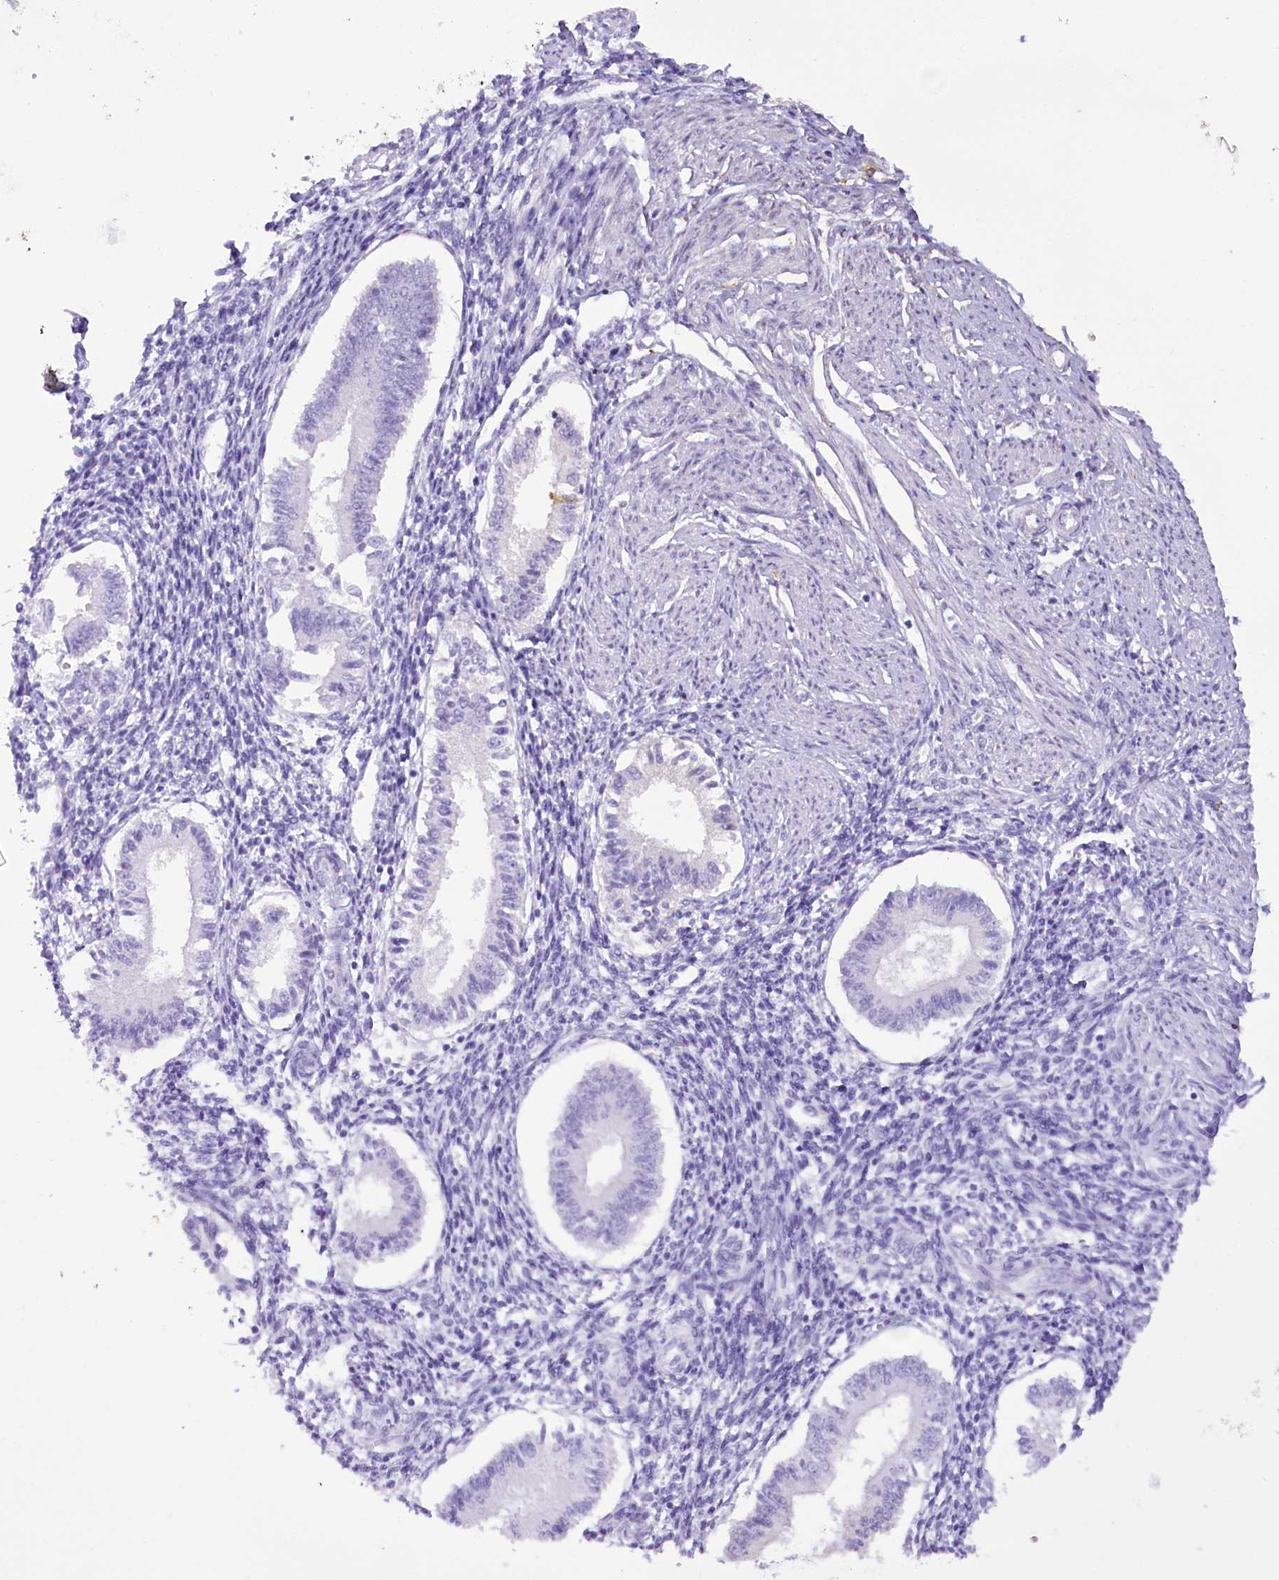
{"staining": {"intensity": "weak", "quantity": "<25%", "location": "cytoplasmic/membranous"}, "tissue": "endometrium", "cell_type": "Cells in endometrial stroma", "image_type": "normal", "snomed": [{"axis": "morphology", "description": "Normal tissue, NOS"}, {"axis": "topography", "description": "Uterus"}, {"axis": "topography", "description": "Endometrium"}], "caption": "Immunohistochemistry of benign human endometrium displays no positivity in cells in endometrial stroma. Nuclei are stained in blue.", "gene": "NCKAP5", "patient": {"sex": "female", "age": 48}}